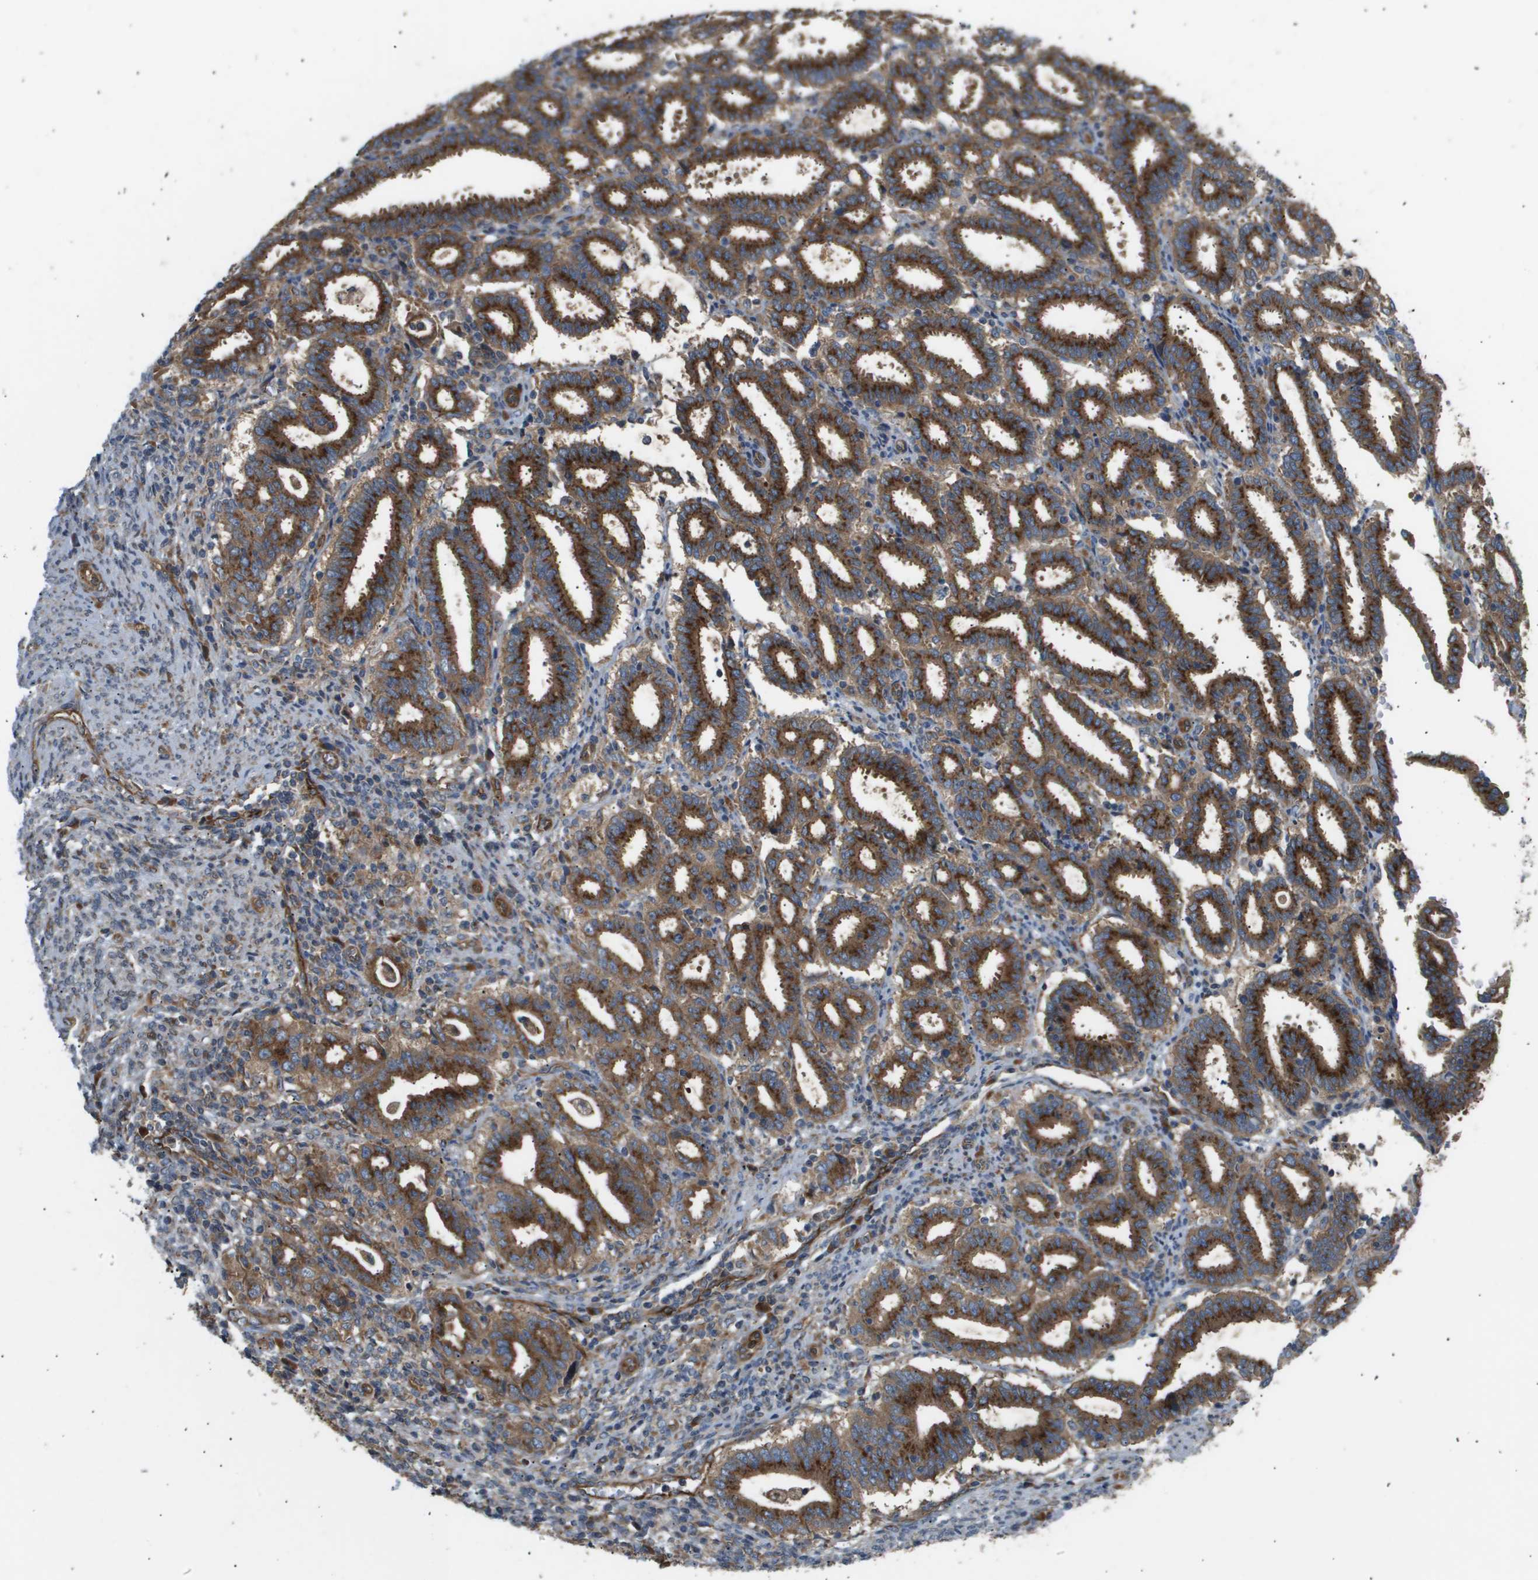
{"staining": {"intensity": "strong", "quantity": ">75%", "location": "cytoplasmic/membranous"}, "tissue": "endometrial cancer", "cell_type": "Tumor cells", "image_type": "cancer", "snomed": [{"axis": "morphology", "description": "Adenocarcinoma, NOS"}, {"axis": "topography", "description": "Uterus"}], "caption": "Endometrial cancer (adenocarcinoma) tissue exhibits strong cytoplasmic/membranous expression in approximately >75% of tumor cells, visualized by immunohistochemistry.", "gene": "LYSMD3", "patient": {"sex": "female", "age": 83}}